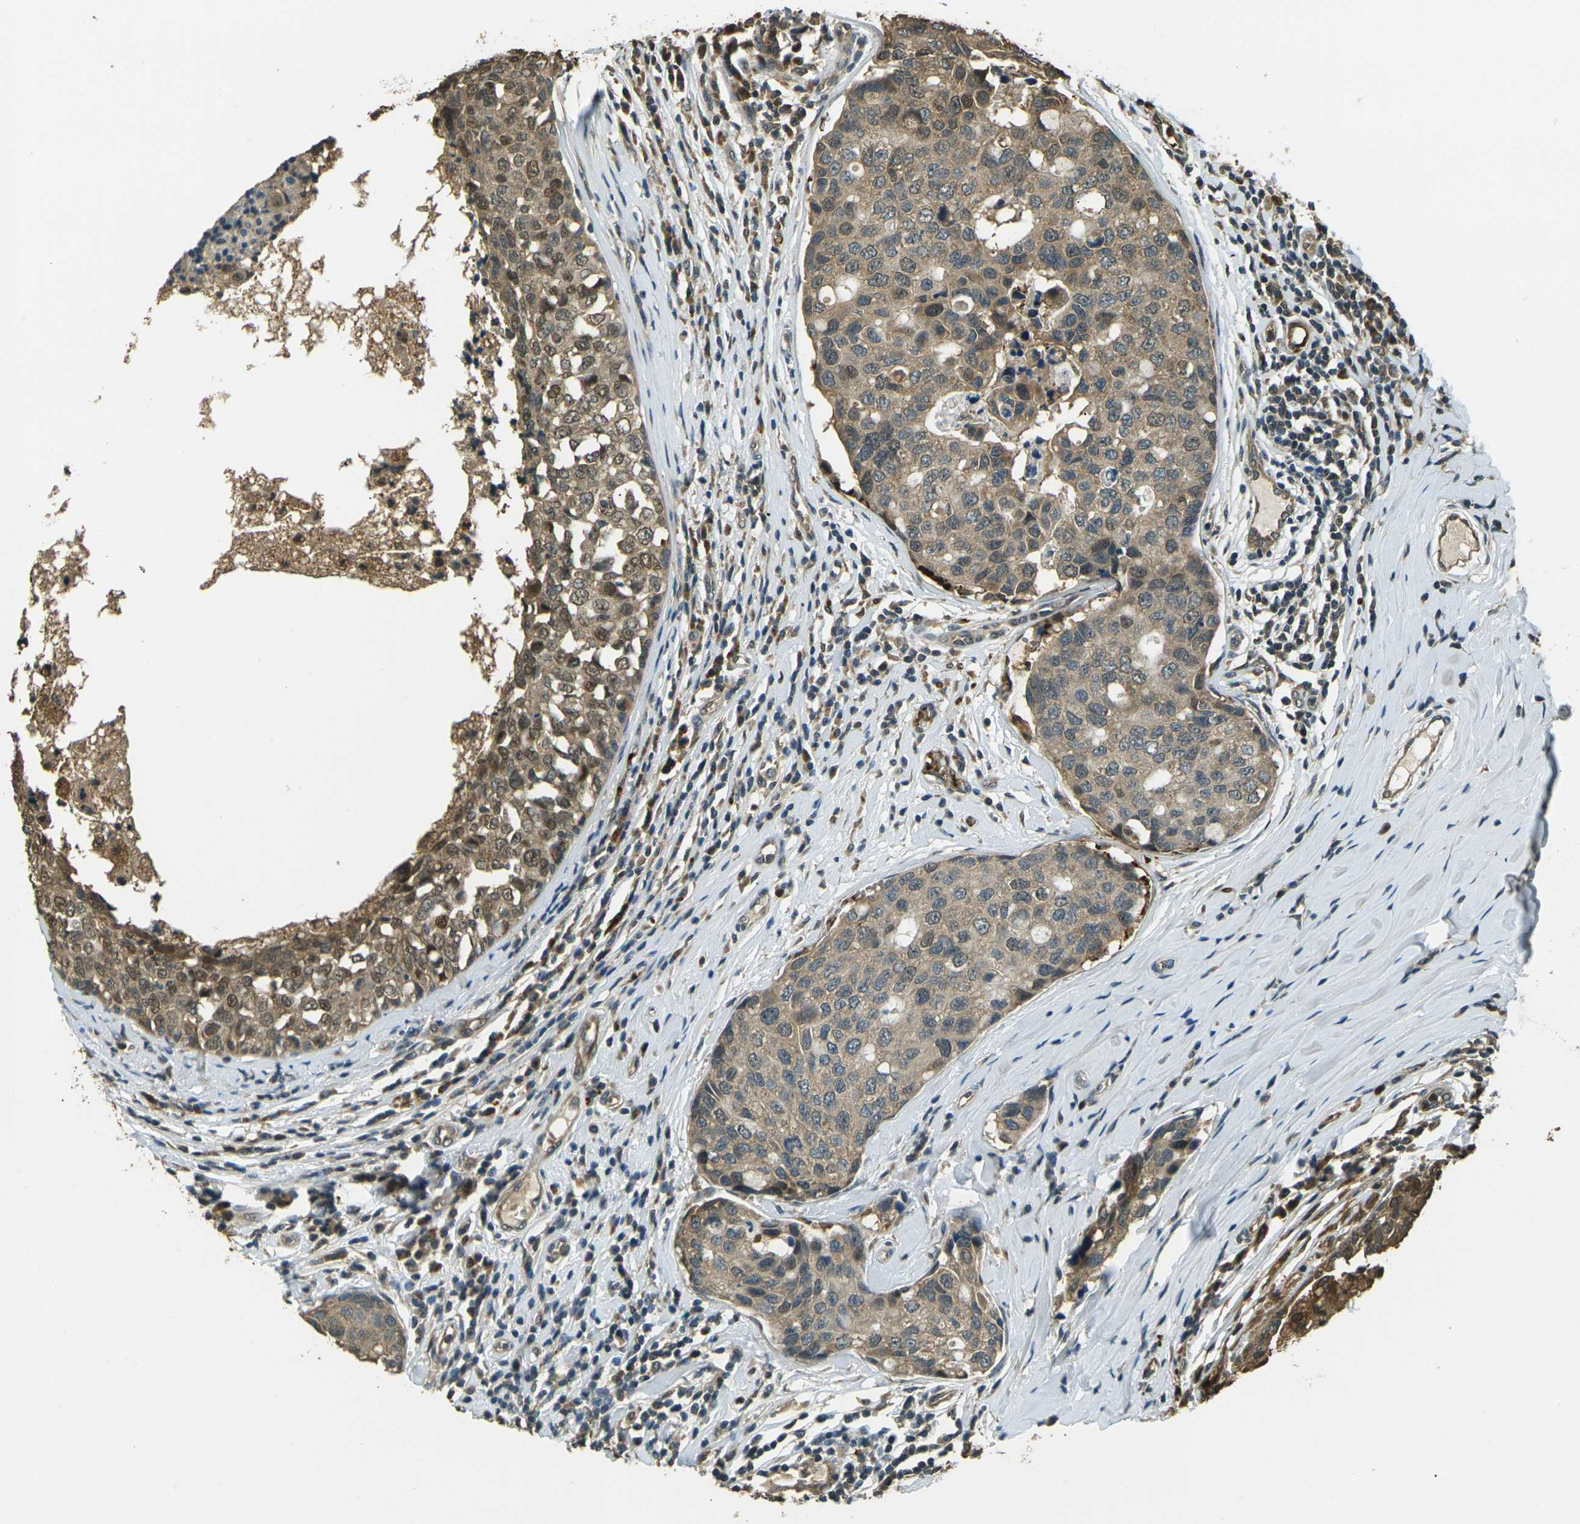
{"staining": {"intensity": "moderate", "quantity": ">75%", "location": "cytoplasmic/membranous"}, "tissue": "breast cancer", "cell_type": "Tumor cells", "image_type": "cancer", "snomed": [{"axis": "morphology", "description": "Duct carcinoma"}, {"axis": "topography", "description": "Breast"}], "caption": "Protein staining by IHC exhibits moderate cytoplasmic/membranous expression in approximately >75% of tumor cells in breast cancer (intraductal carcinoma).", "gene": "TOR1A", "patient": {"sex": "female", "age": 27}}